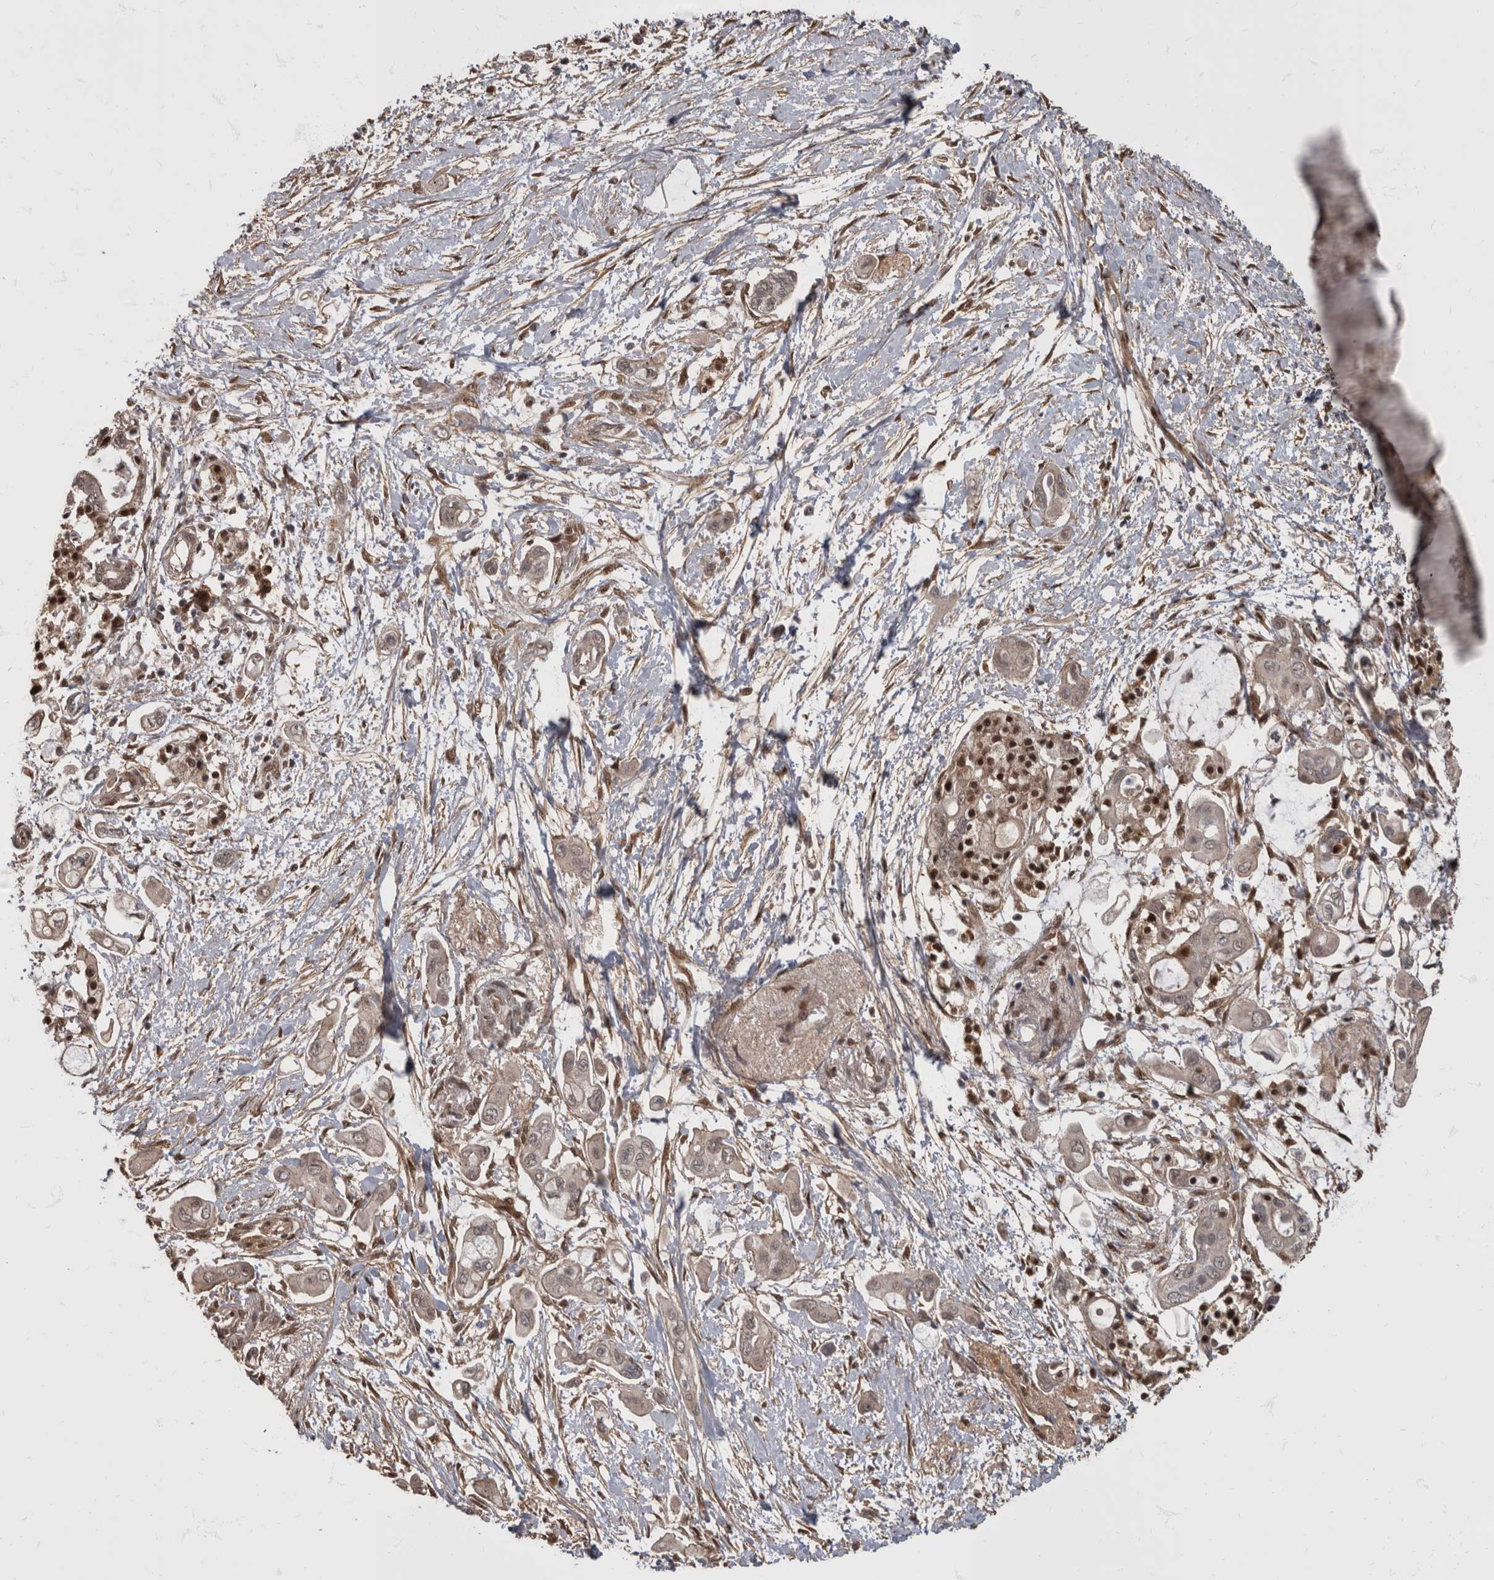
{"staining": {"intensity": "negative", "quantity": "none", "location": "none"}, "tissue": "pancreatic cancer", "cell_type": "Tumor cells", "image_type": "cancer", "snomed": [{"axis": "morphology", "description": "Adenocarcinoma, NOS"}, {"axis": "topography", "description": "Pancreas"}], "caption": "A photomicrograph of pancreatic adenocarcinoma stained for a protein displays no brown staining in tumor cells.", "gene": "AKT3", "patient": {"sex": "male", "age": 59}}